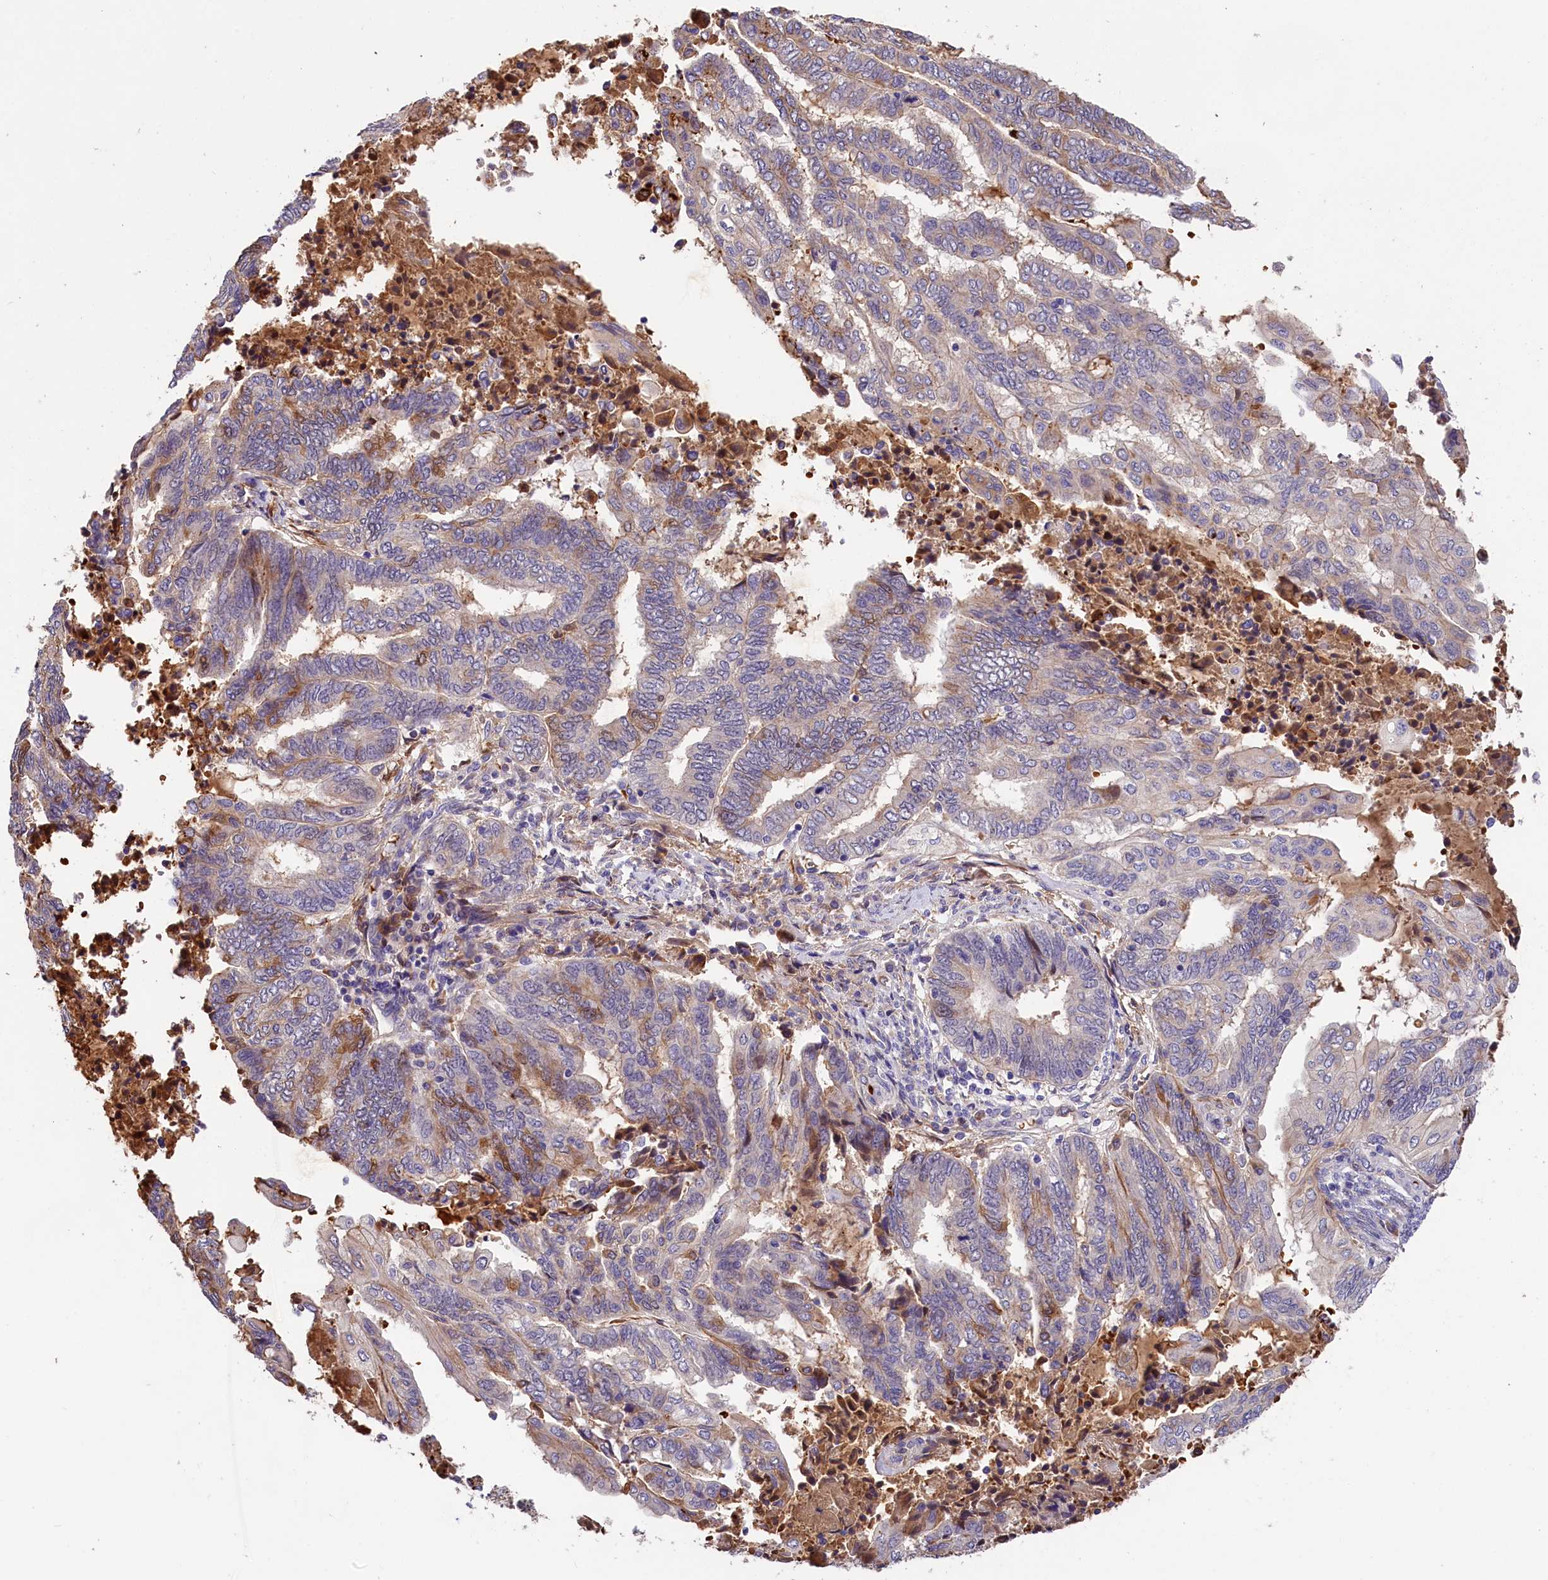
{"staining": {"intensity": "moderate", "quantity": "<25%", "location": "cytoplasmic/membranous"}, "tissue": "endometrial cancer", "cell_type": "Tumor cells", "image_type": "cancer", "snomed": [{"axis": "morphology", "description": "Adenocarcinoma, NOS"}, {"axis": "topography", "description": "Uterus"}, {"axis": "topography", "description": "Endometrium"}], "caption": "Protein staining of adenocarcinoma (endometrial) tissue displays moderate cytoplasmic/membranous positivity in about <25% of tumor cells. (IHC, brightfield microscopy, high magnification).", "gene": "PHAF1", "patient": {"sex": "female", "age": 70}}